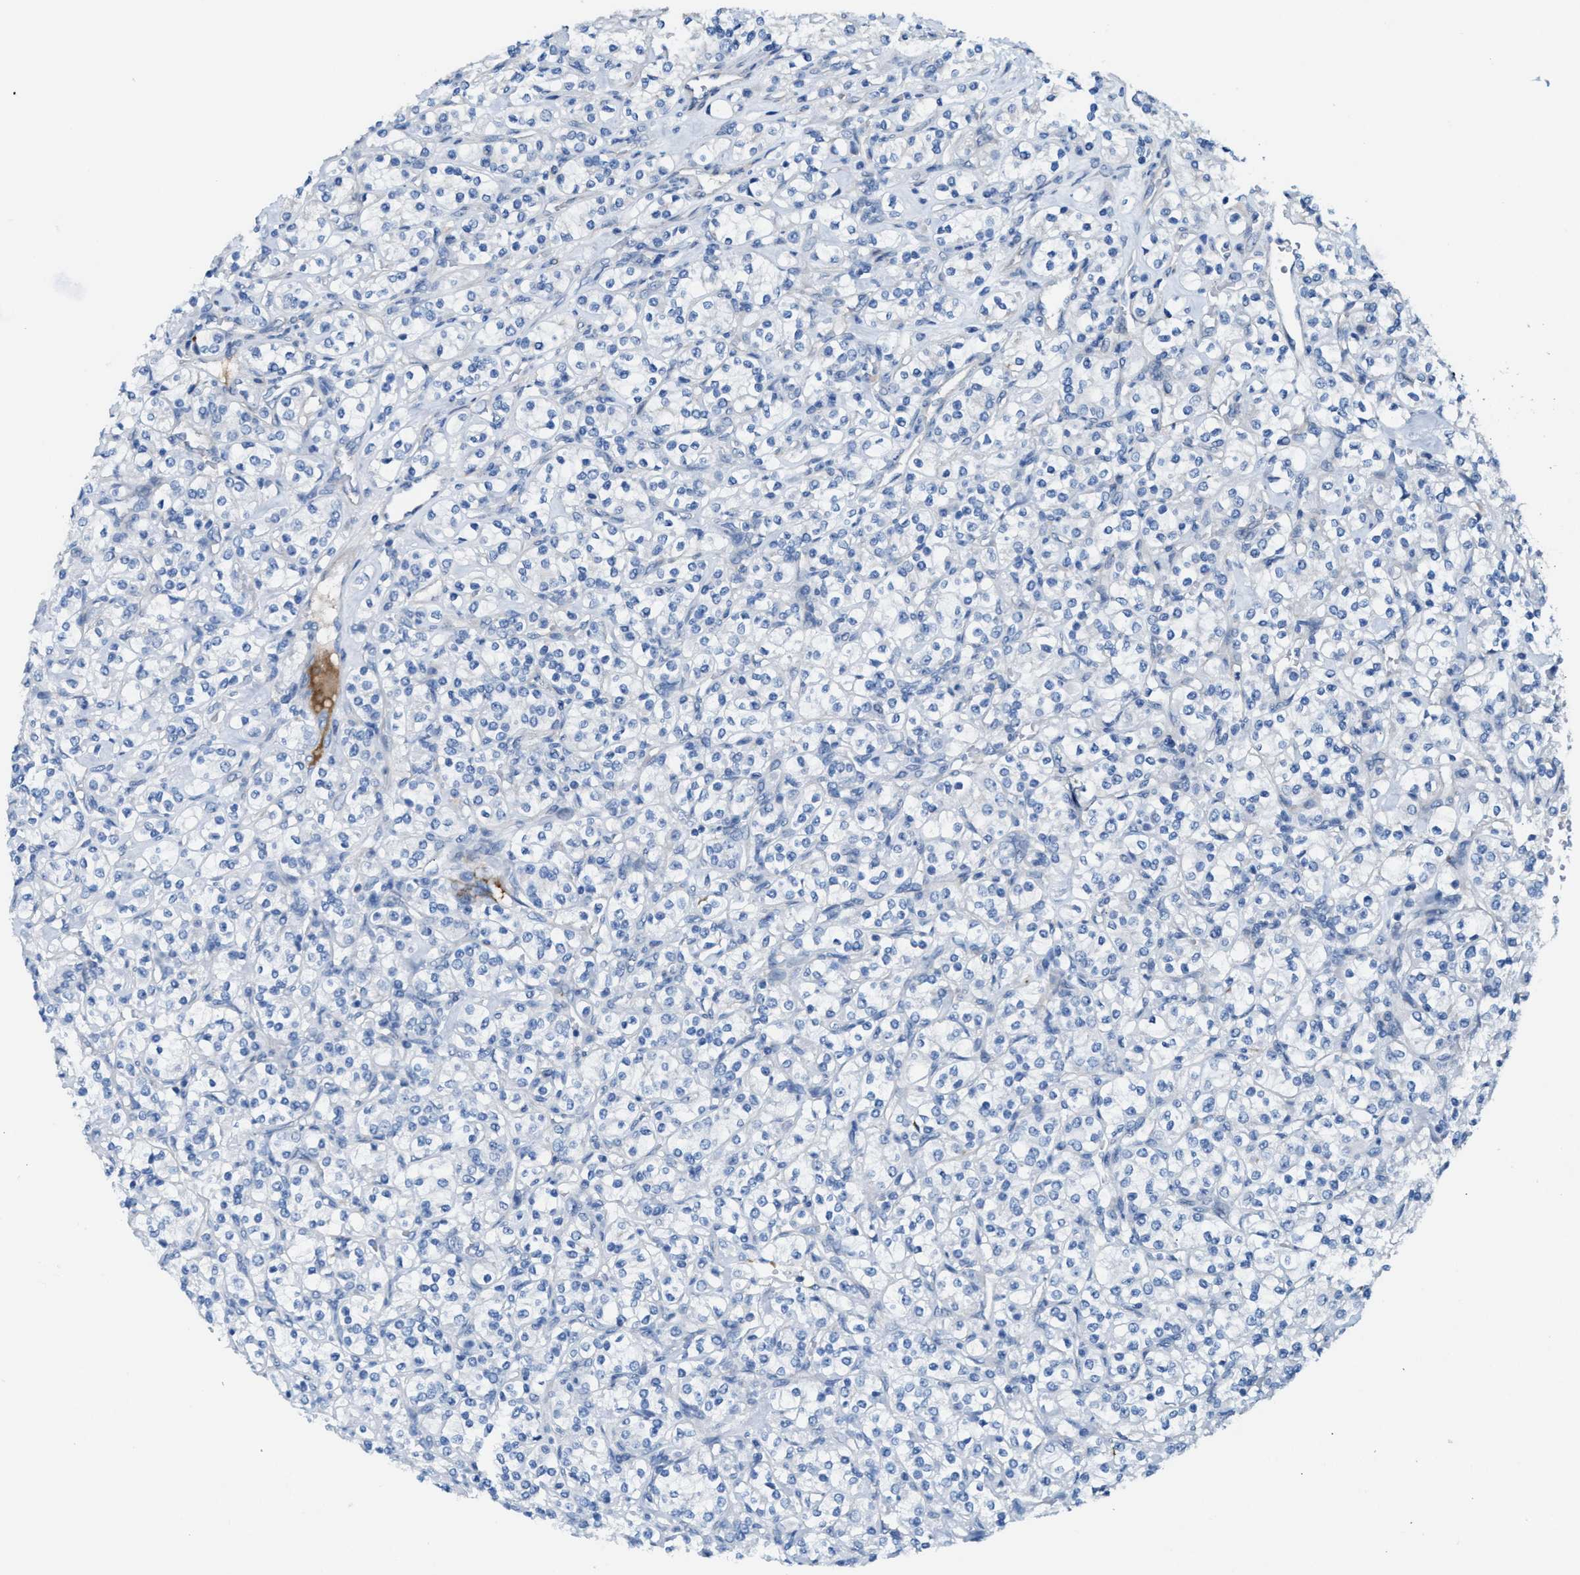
{"staining": {"intensity": "negative", "quantity": "none", "location": "none"}, "tissue": "renal cancer", "cell_type": "Tumor cells", "image_type": "cancer", "snomed": [{"axis": "morphology", "description": "Adenocarcinoma, NOS"}, {"axis": "topography", "description": "Kidney"}], "caption": "Histopathology image shows no protein expression in tumor cells of renal adenocarcinoma tissue.", "gene": "MPP3", "patient": {"sex": "male", "age": 77}}